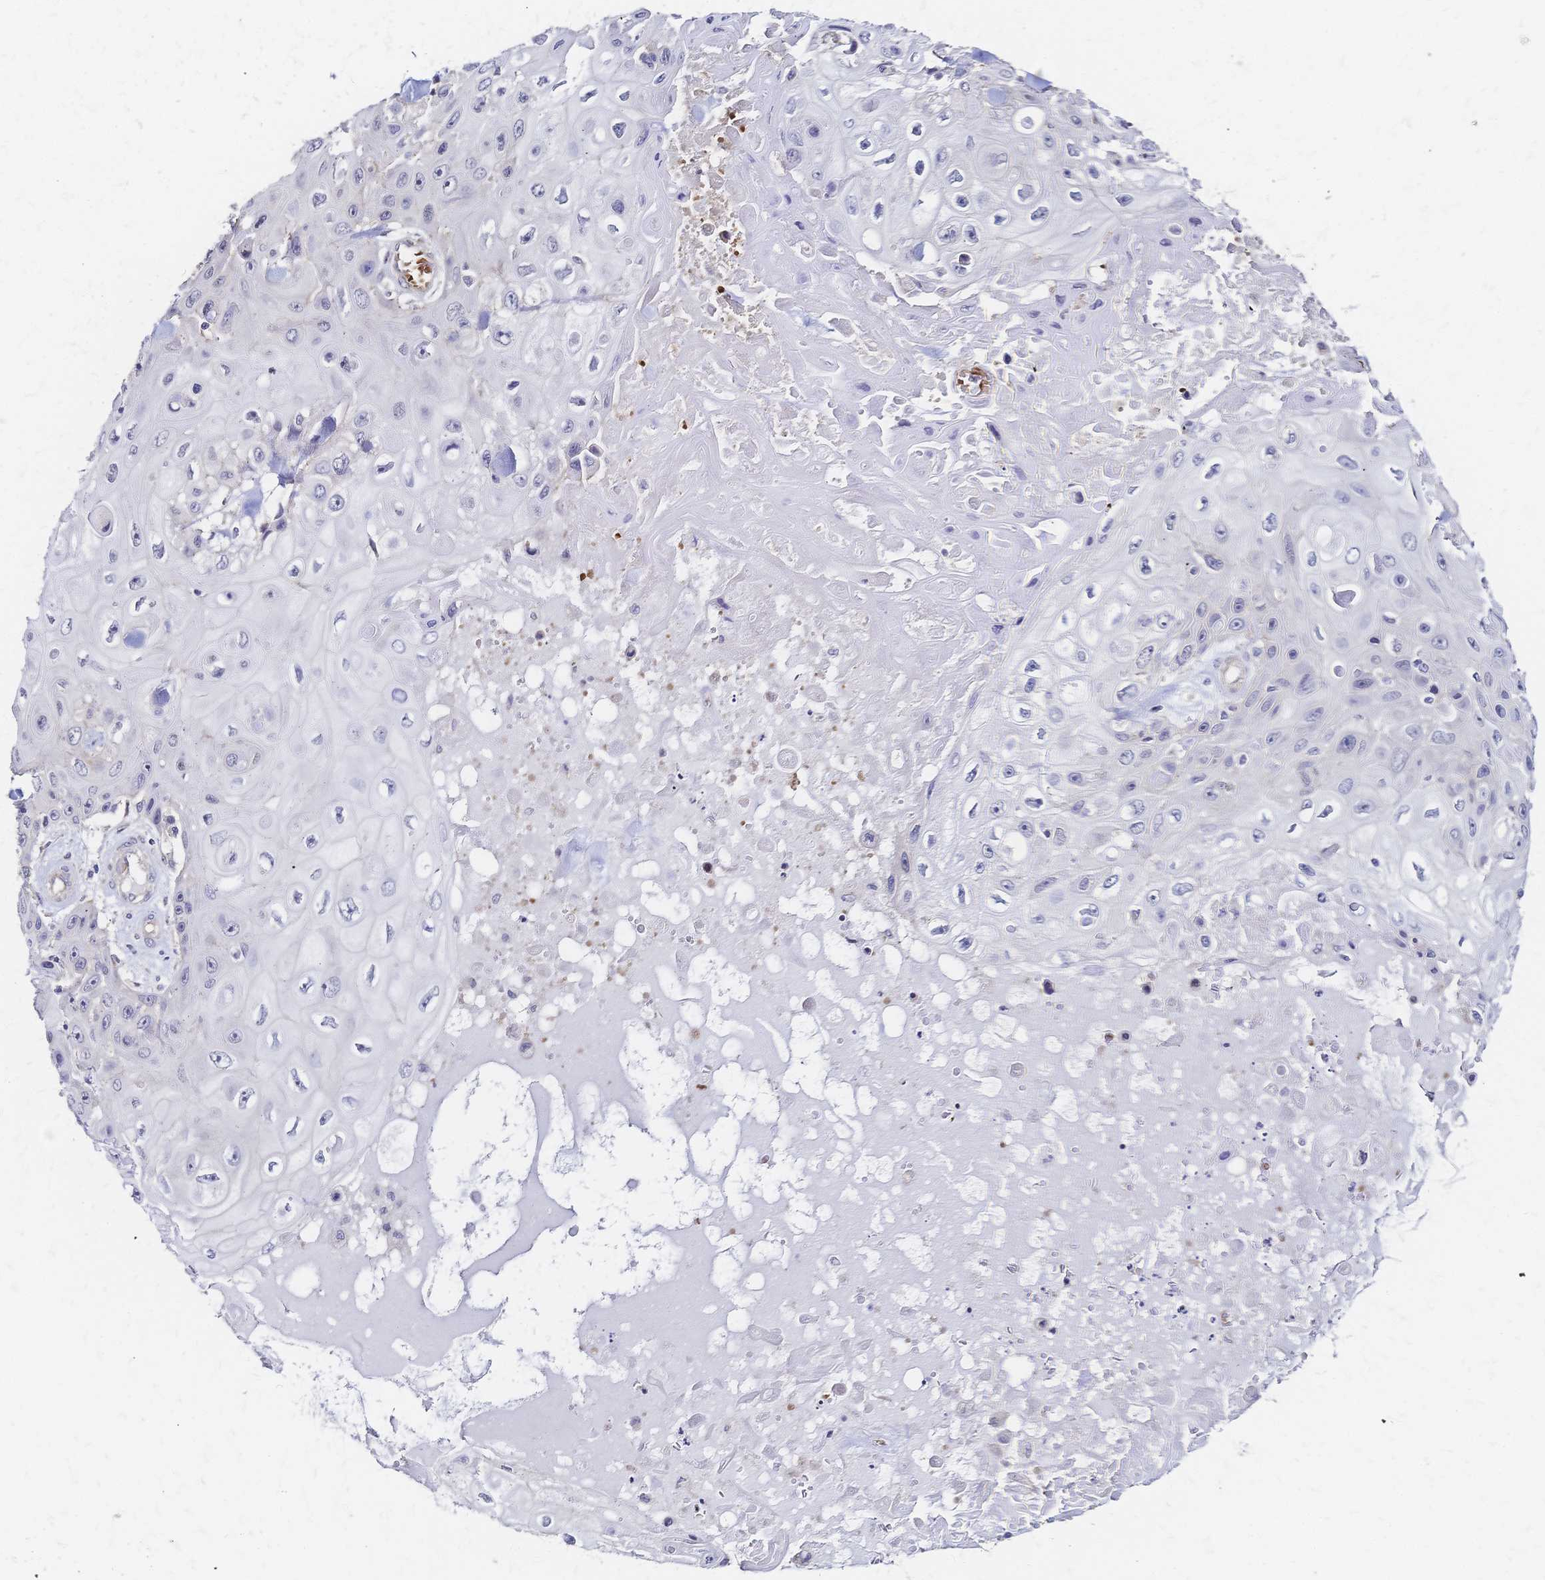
{"staining": {"intensity": "negative", "quantity": "none", "location": "none"}, "tissue": "skin cancer", "cell_type": "Tumor cells", "image_type": "cancer", "snomed": [{"axis": "morphology", "description": "Squamous cell carcinoma, NOS"}, {"axis": "topography", "description": "Skin"}], "caption": "The photomicrograph shows no significant positivity in tumor cells of squamous cell carcinoma (skin).", "gene": "SLC5A1", "patient": {"sex": "male", "age": 82}}